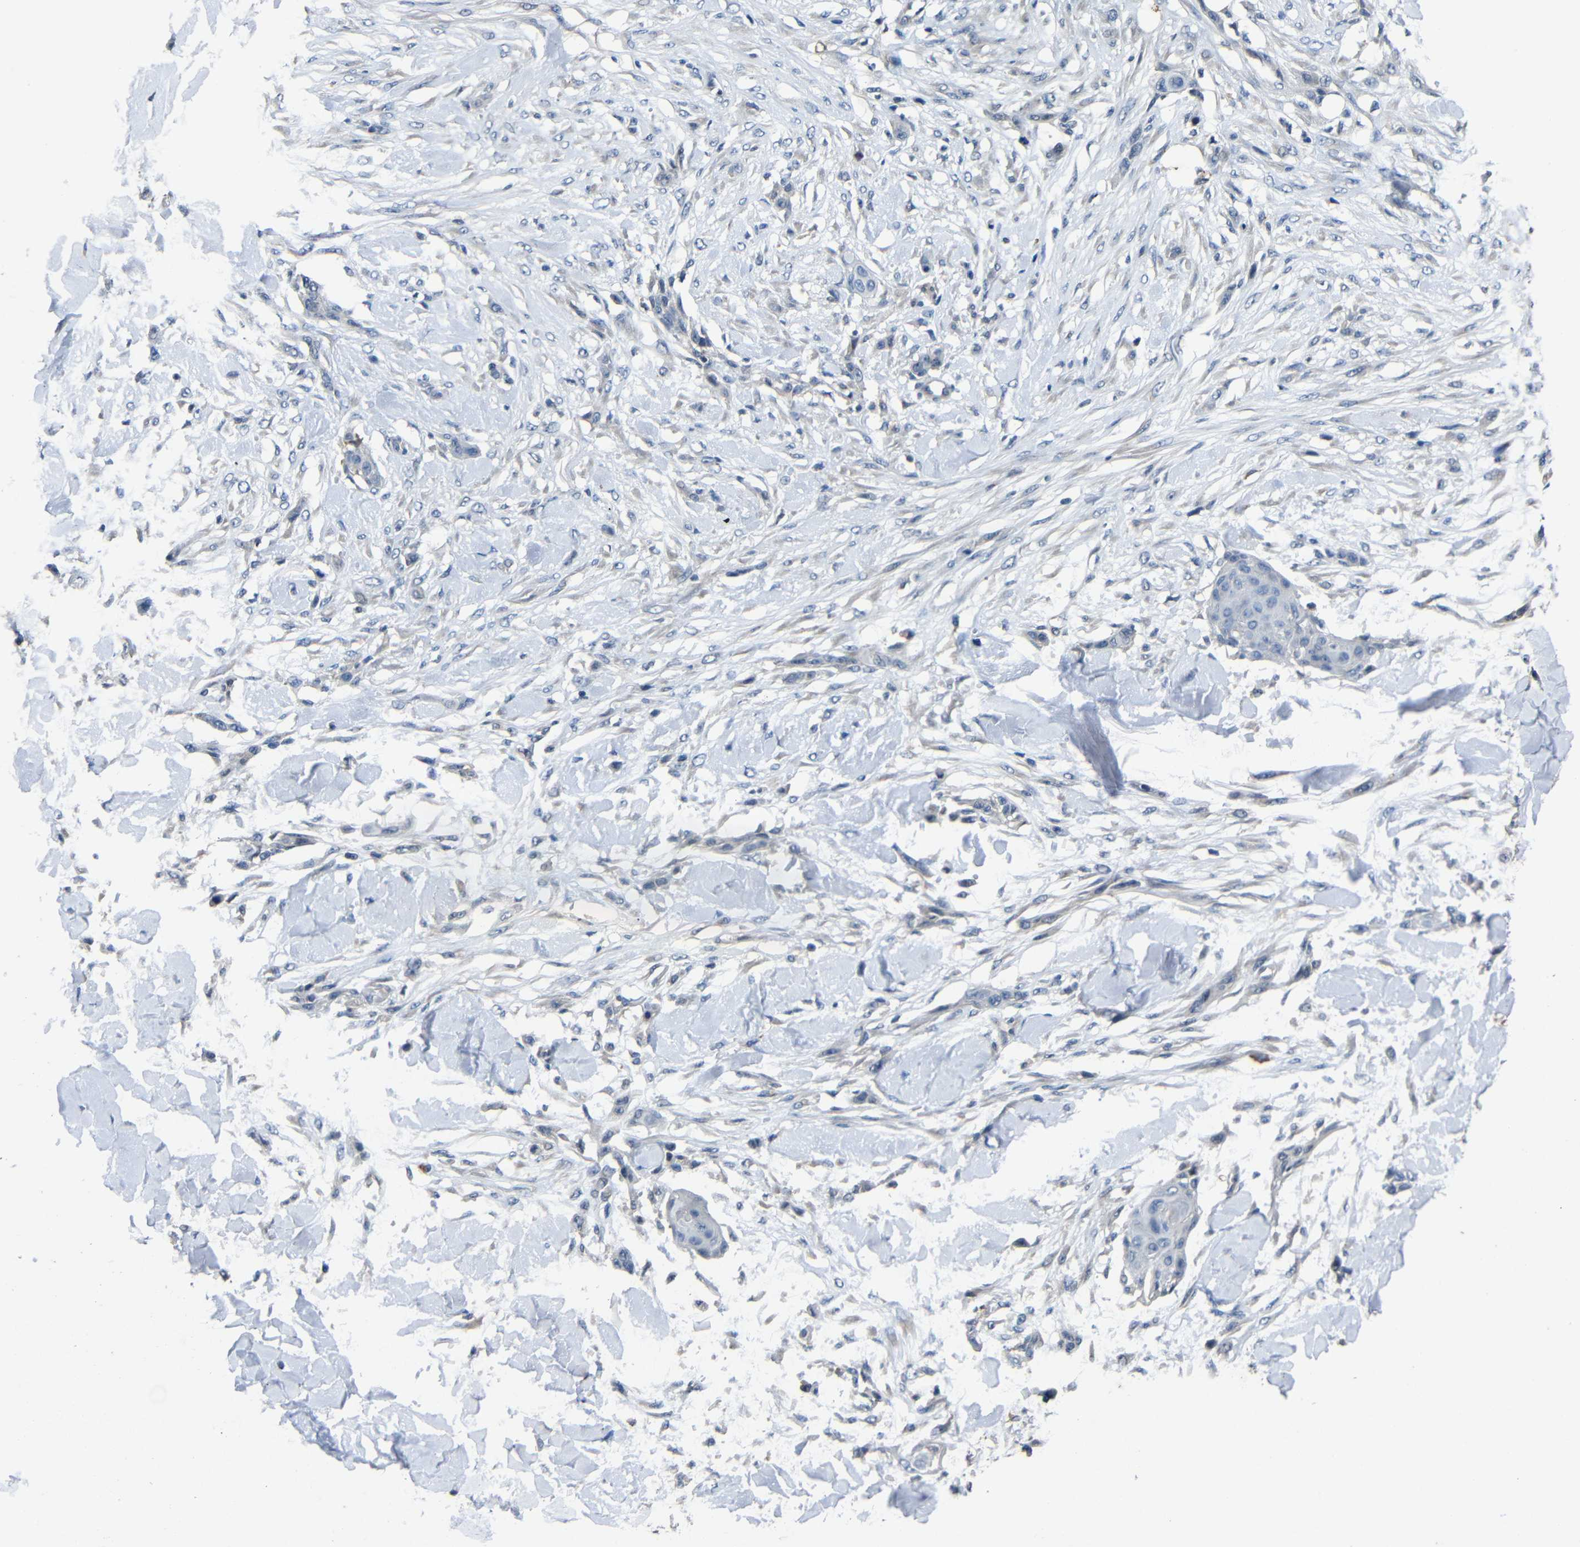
{"staining": {"intensity": "negative", "quantity": "none", "location": "none"}, "tissue": "skin cancer", "cell_type": "Tumor cells", "image_type": "cancer", "snomed": [{"axis": "morphology", "description": "Squamous cell carcinoma, NOS"}, {"axis": "topography", "description": "Skin"}], "caption": "High power microscopy image of an immunohistochemistry (IHC) micrograph of skin cancer, revealing no significant staining in tumor cells.", "gene": "C6orf89", "patient": {"sex": "female", "age": 59}}